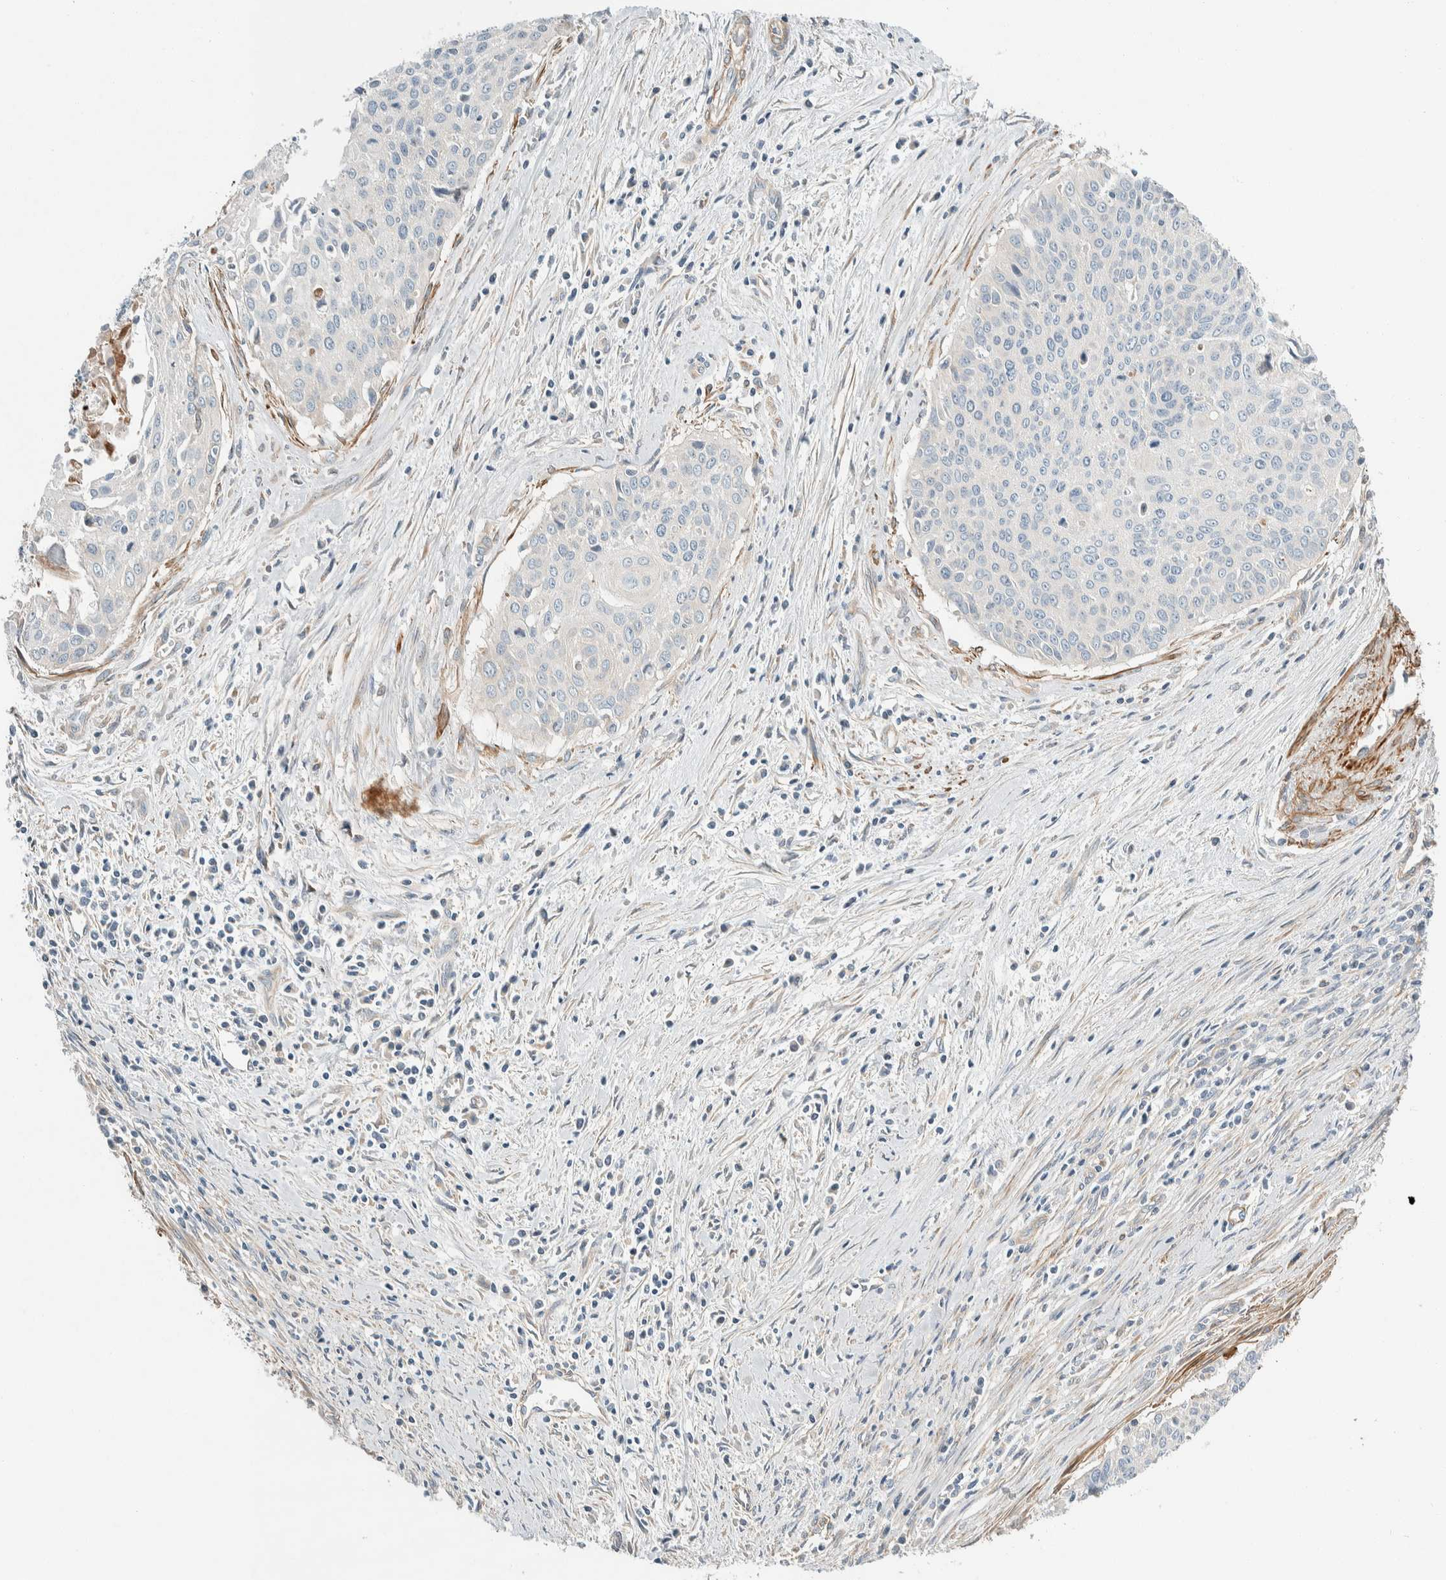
{"staining": {"intensity": "negative", "quantity": "none", "location": "none"}, "tissue": "cervical cancer", "cell_type": "Tumor cells", "image_type": "cancer", "snomed": [{"axis": "morphology", "description": "Squamous cell carcinoma, NOS"}, {"axis": "topography", "description": "Cervix"}], "caption": "An IHC micrograph of cervical squamous cell carcinoma is shown. There is no staining in tumor cells of cervical squamous cell carcinoma.", "gene": "CDR2", "patient": {"sex": "female", "age": 55}}